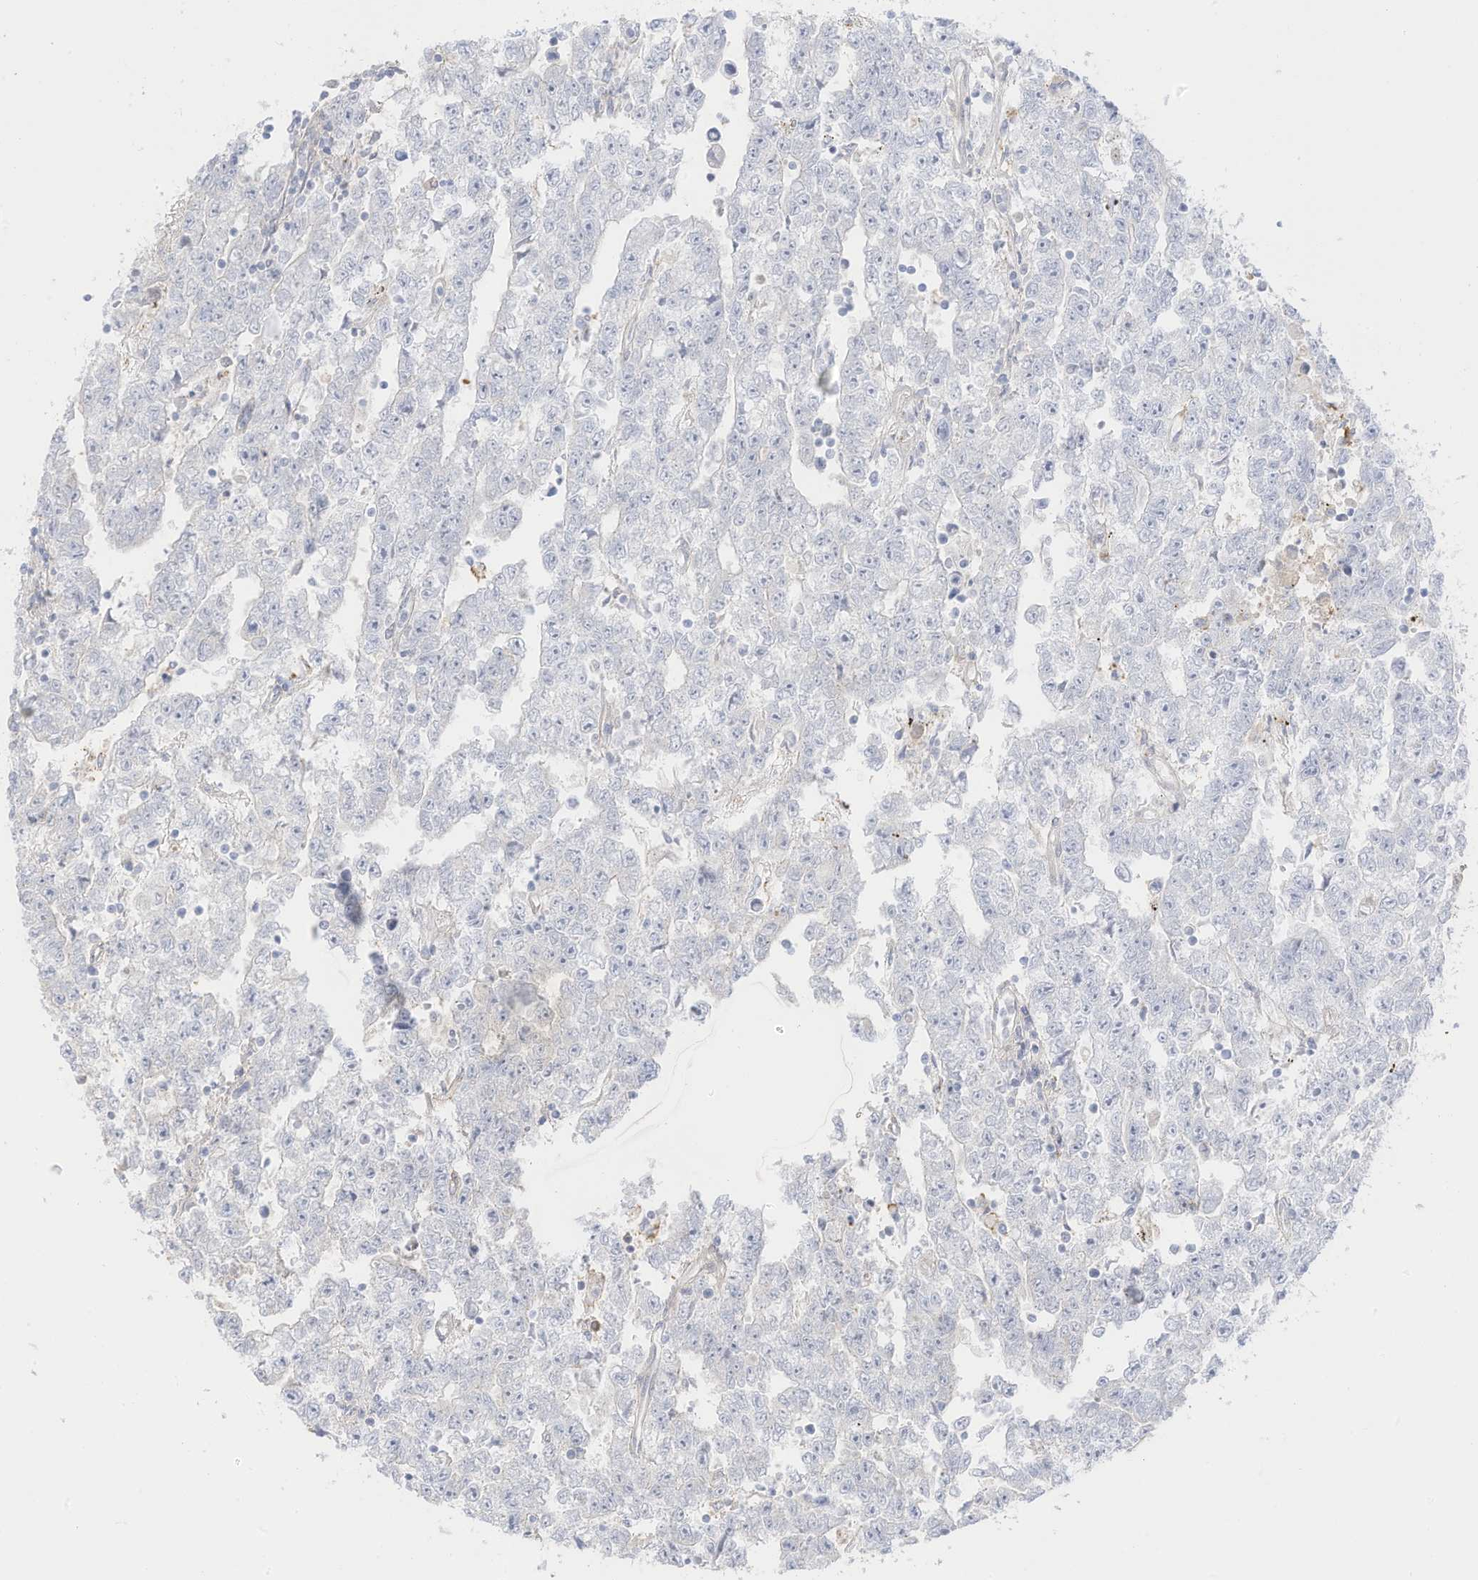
{"staining": {"intensity": "negative", "quantity": "none", "location": "none"}, "tissue": "testis cancer", "cell_type": "Tumor cells", "image_type": "cancer", "snomed": [{"axis": "morphology", "description": "Carcinoma, Embryonal, NOS"}, {"axis": "topography", "description": "Testis"}], "caption": "The histopathology image exhibits no staining of tumor cells in testis embryonal carcinoma.", "gene": "HSD17B13", "patient": {"sex": "male", "age": 25}}